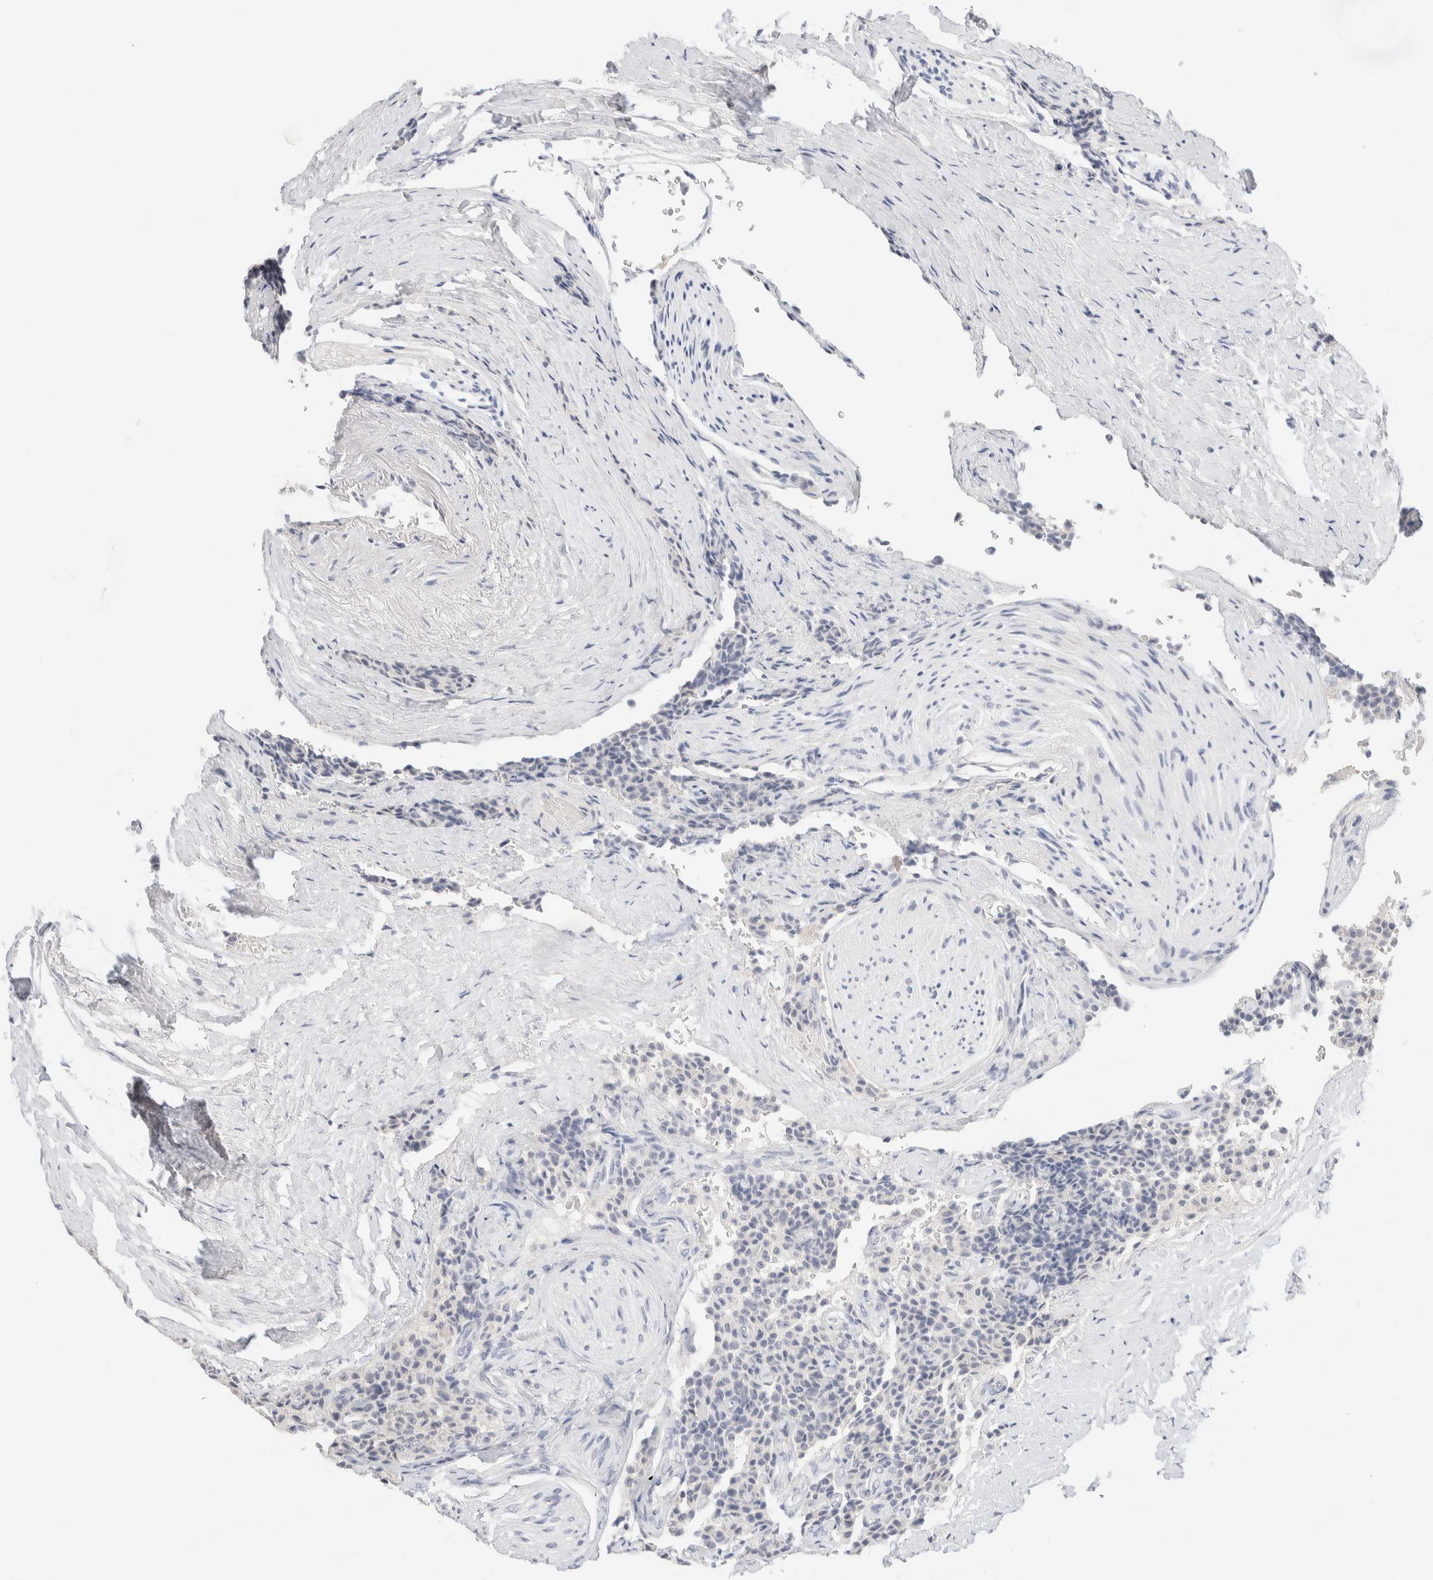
{"staining": {"intensity": "negative", "quantity": "none", "location": "none"}, "tissue": "carcinoid", "cell_type": "Tumor cells", "image_type": "cancer", "snomed": [{"axis": "morphology", "description": "Carcinoid, malignant, NOS"}, {"axis": "topography", "description": "Colon"}], "caption": "Carcinoid was stained to show a protein in brown. There is no significant positivity in tumor cells.", "gene": "RIDA", "patient": {"sex": "female", "age": 61}}